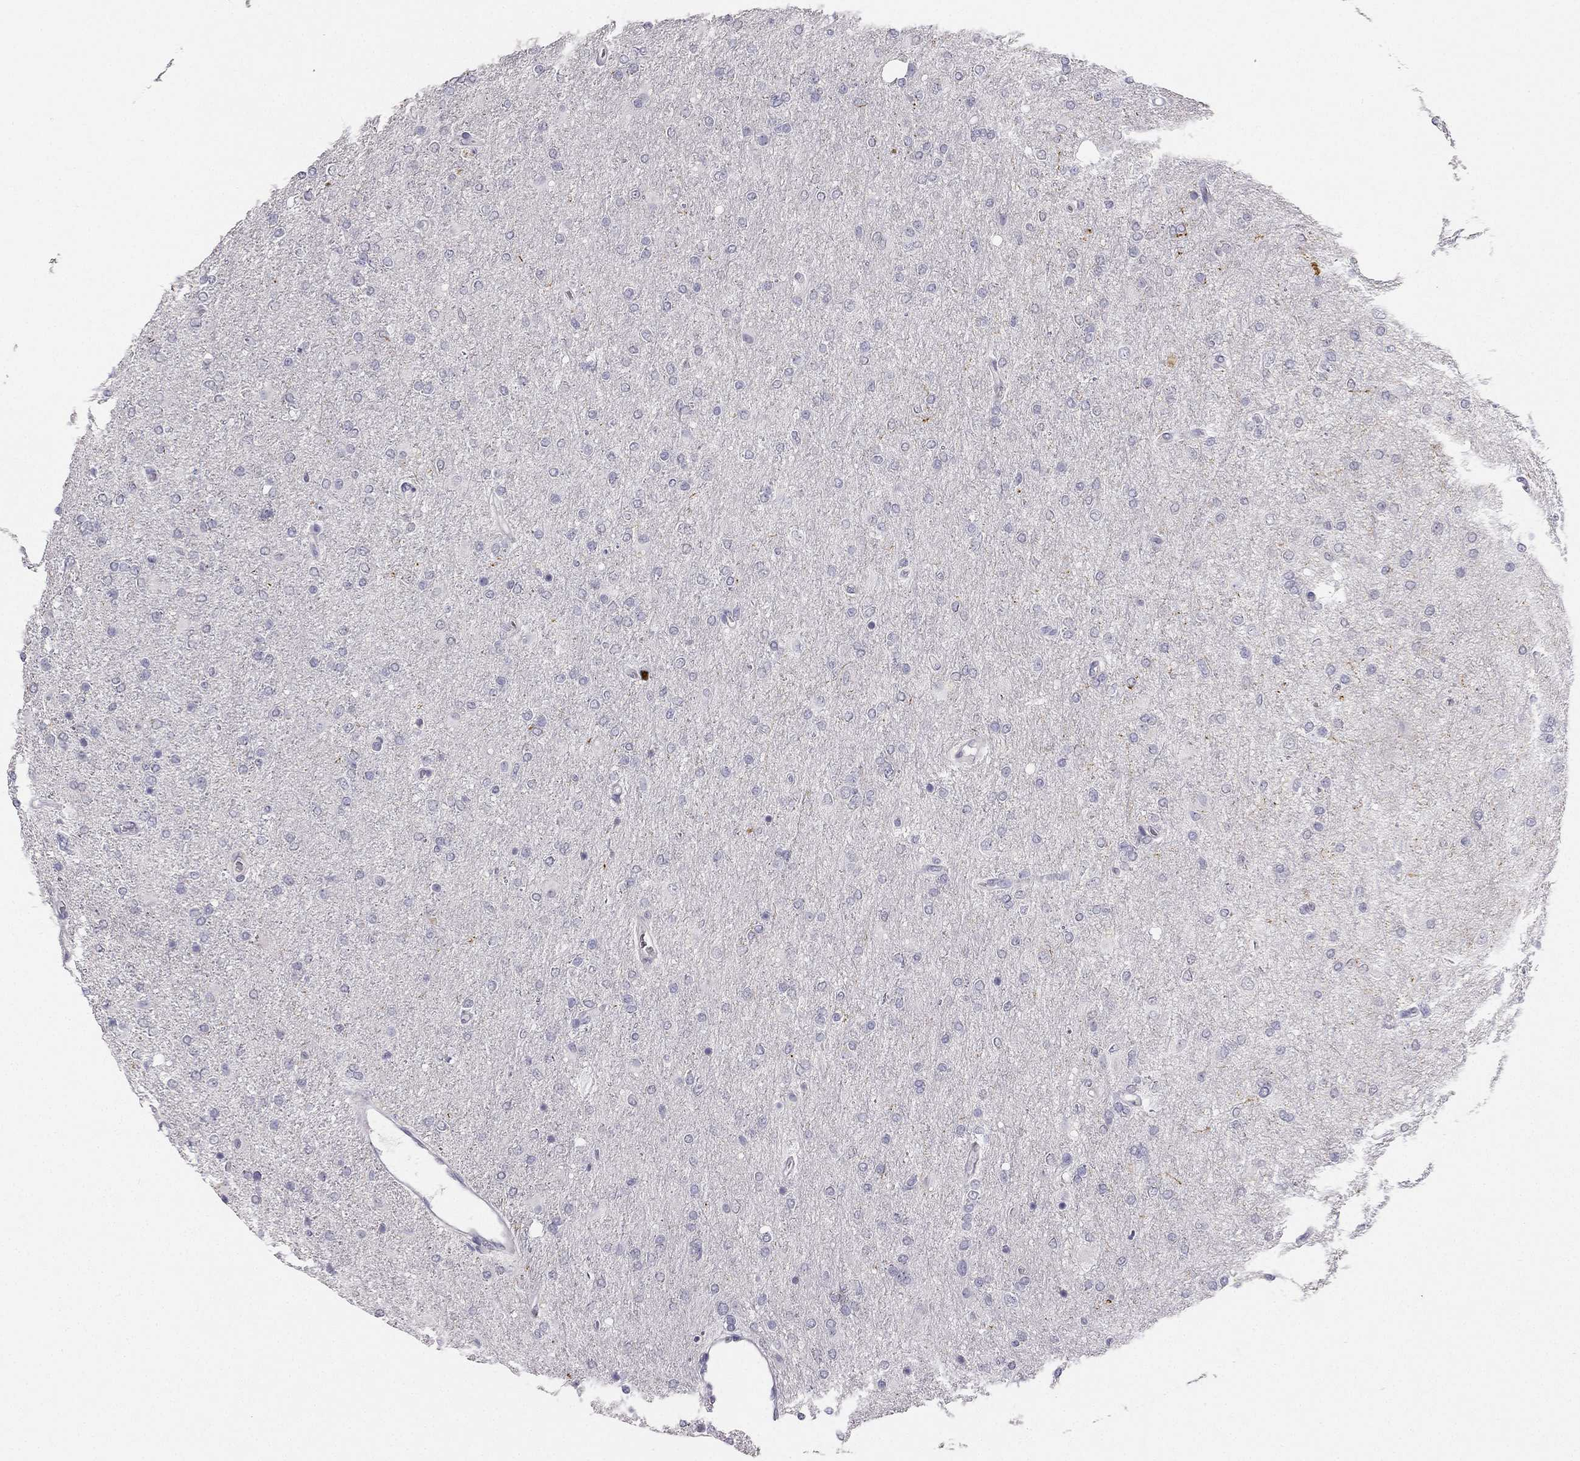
{"staining": {"intensity": "negative", "quantity": "none", "location": "none"}, "tissue": "glioma", "cell_type": "Tumor cells", "image_type": "cancer", "snomed": [{"axis": "morphology", "description": "Glioma, malignant, High grade"}, {"axis": "topography", "description": "Cerebral cortex"}], "caption": "A high-resolution histopathology image shows immunohistochemistry staining of glioma, which demonstrates no significant staining in tumor cells.", "gene": "CALB2", "patient": {"sex": "male", "age": 70}}